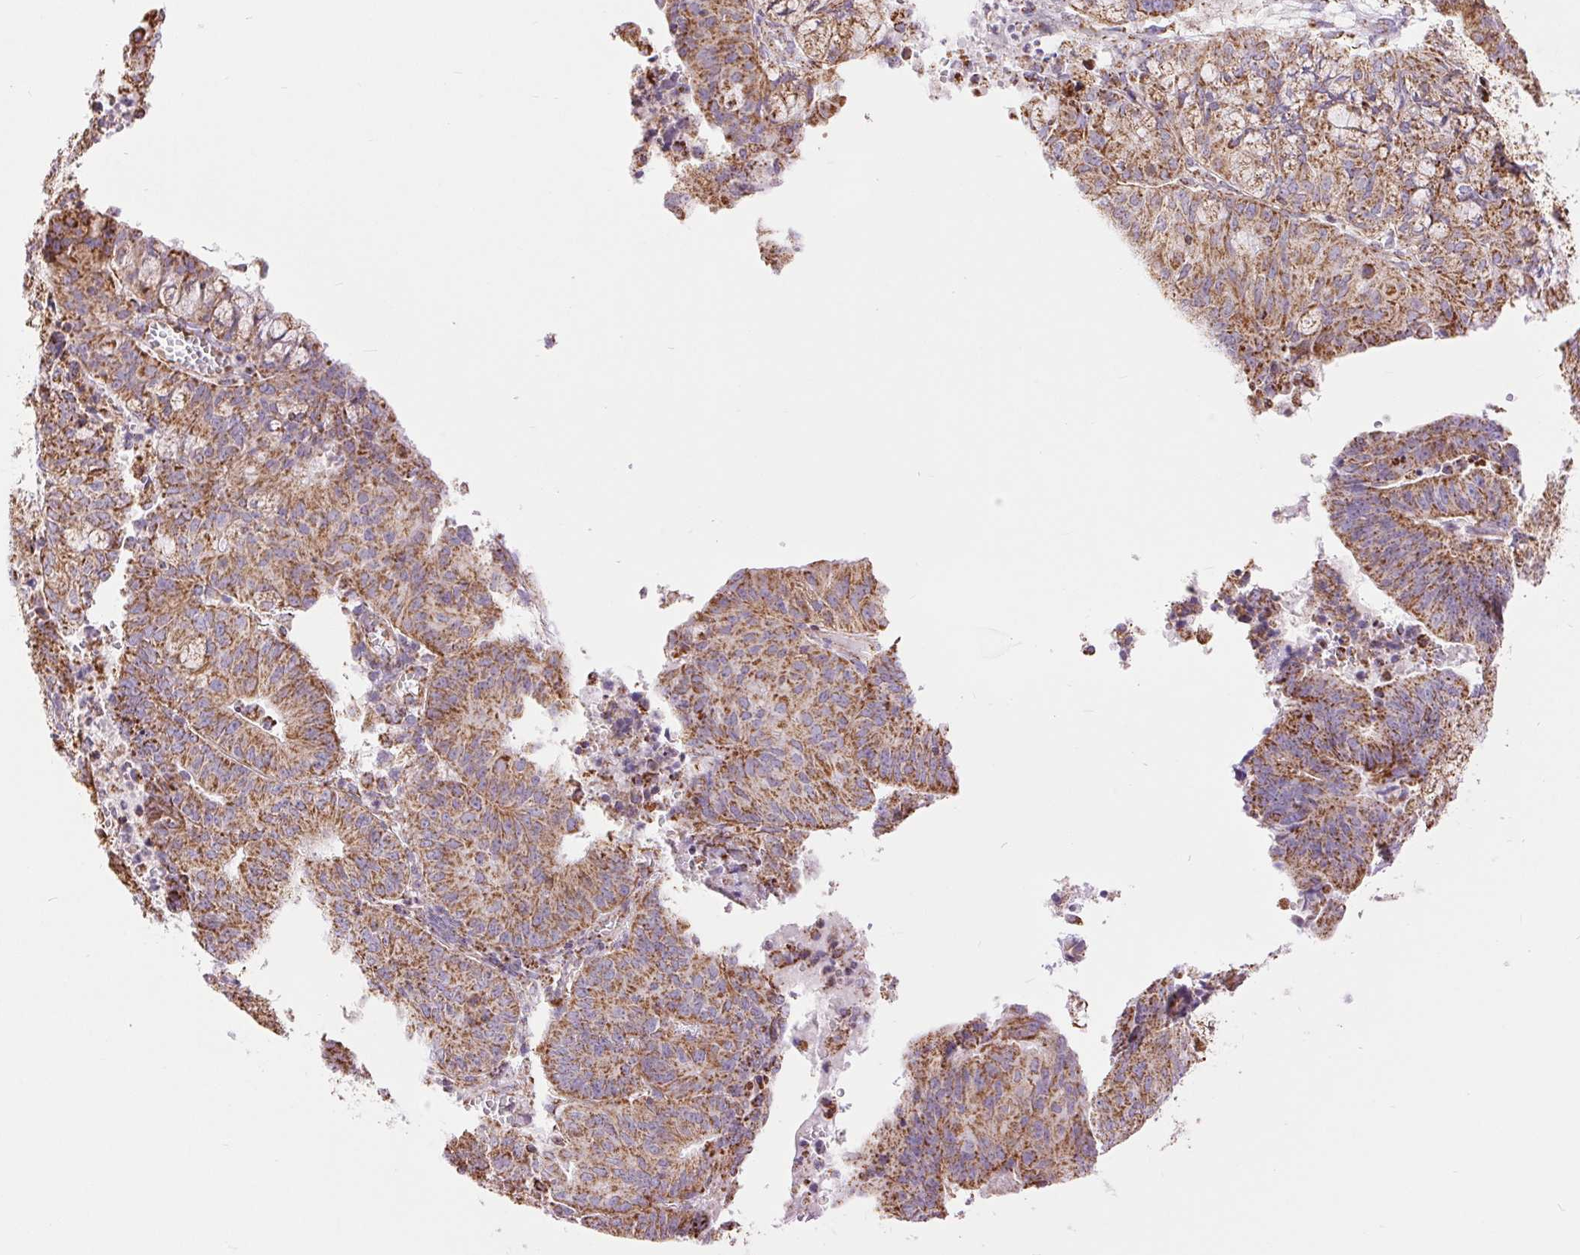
{"staining": {"intensity": "strong", "quantity": ">75%", "location": "cytoplasmic/membranous"}, "tissue": "endometrial cancer", "cell_type": "Tumor cells", "image_type": "cancer", "snomed": [{"axis": "morphology", "description": "Adenocarcinoma, NOS"}, {"axis": "topography", "description": "Endometrium"}], "caption": "This is an image of IHC staining of endometrial cancer (adenocarcinoma), which shows strong positivity in the cytoplasmic/membranous of tumor cells.", "gene": "ATP5PB", "patient": {"sex": "female", "age": 82}}